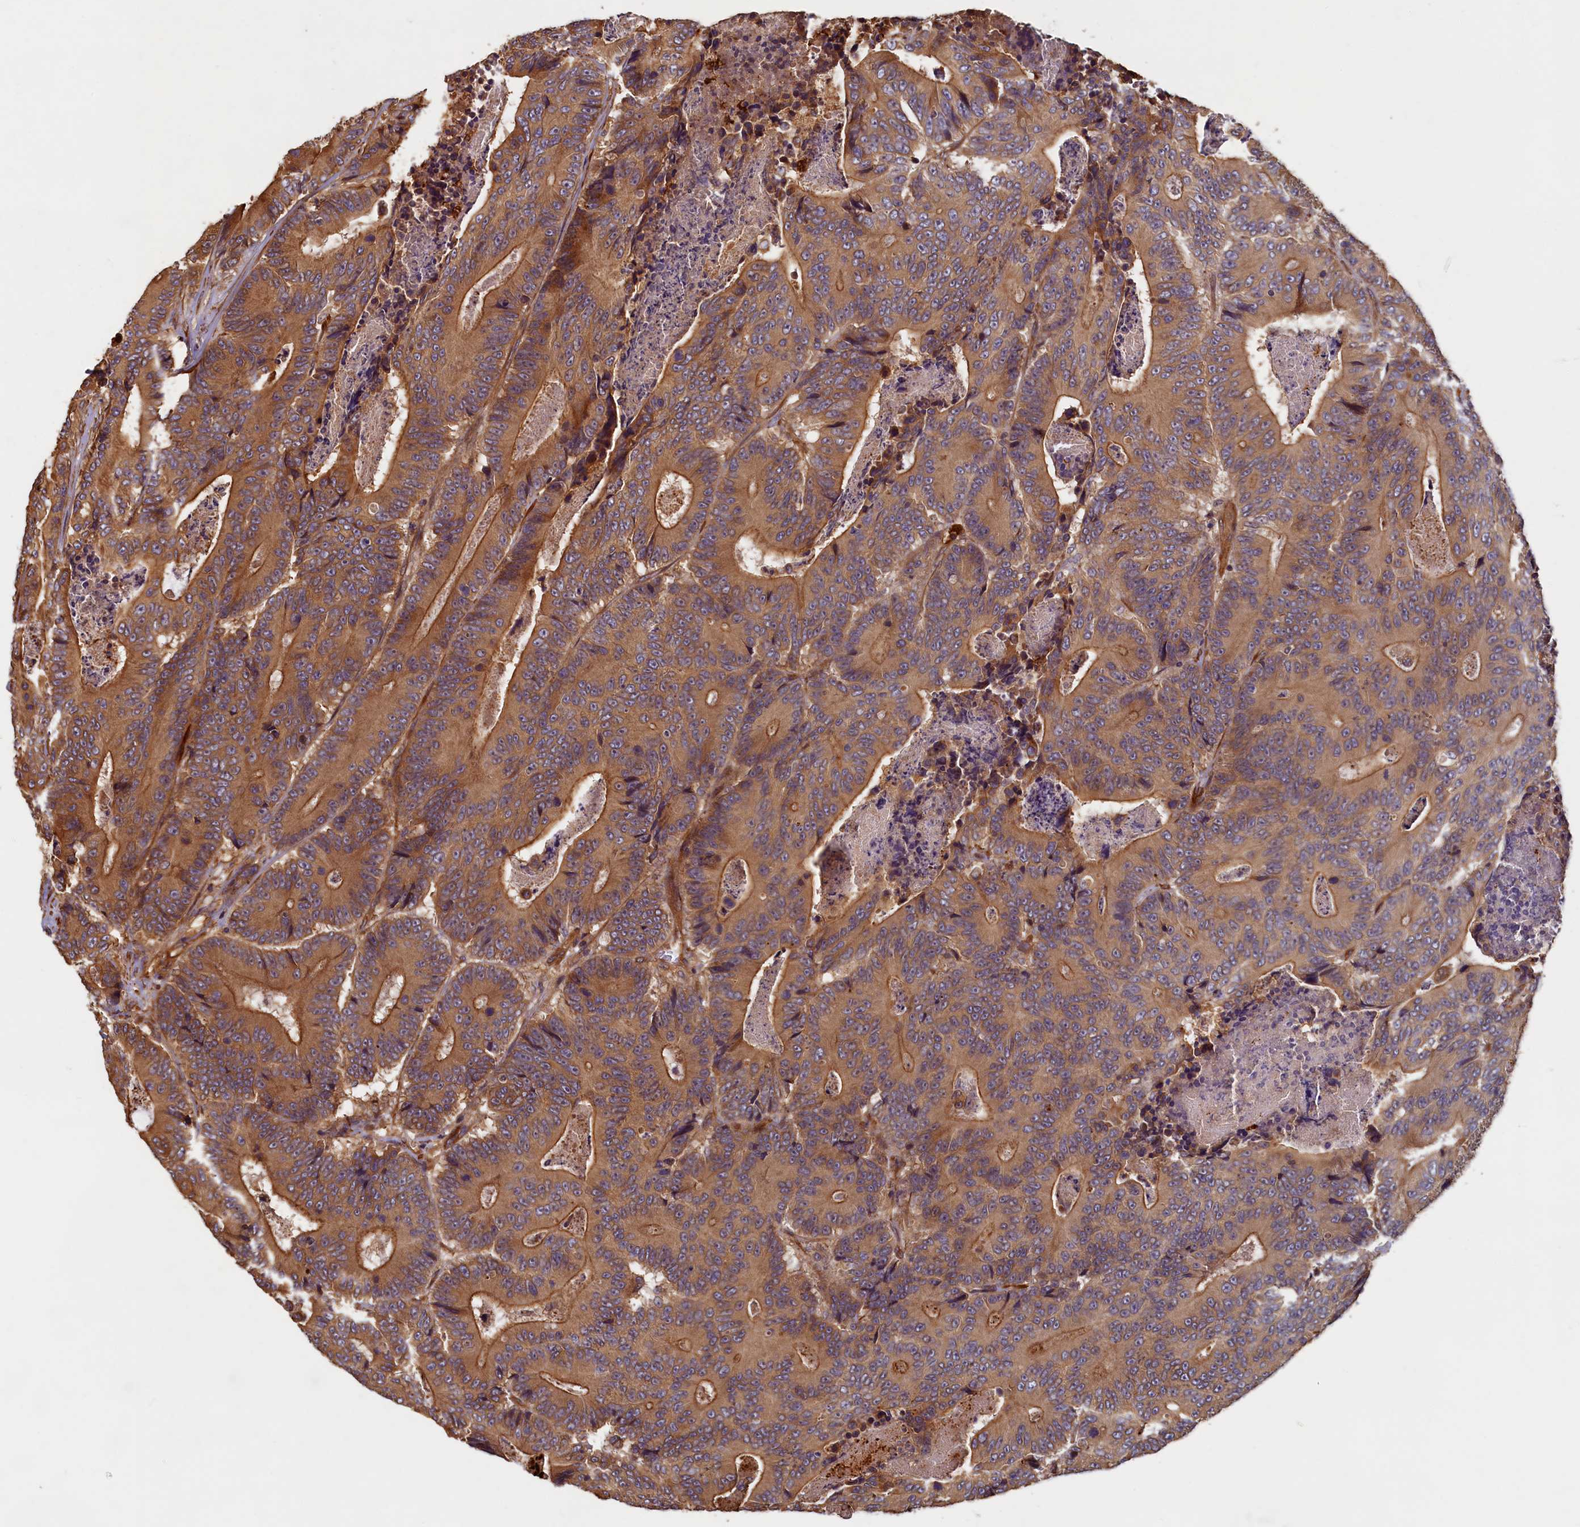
{"staining": {"intensity": "moderate", "quantity": ">75%", "location": "cytoplasmic/membranous"}, "tissue": "colorectal cancer", "cell_type": "Tumor cells", "image_type": "cancer", "snomed": [{"axis": "morphology", "description": "Adenocarcinoma, NOS"}, {"axis": "topography", "description": "Colon"}], "caption": "This micrograph displays colorectal cancer stained with immunohistochemistry (IHC) to label a protein in brown. The cytoplasmic/membranous of tumor cells show moderate positivity for the protein. Nuclei are counter-stained blue.", "gene": "CCDC102B", "patient": {"sex": "male", "age": 83}}